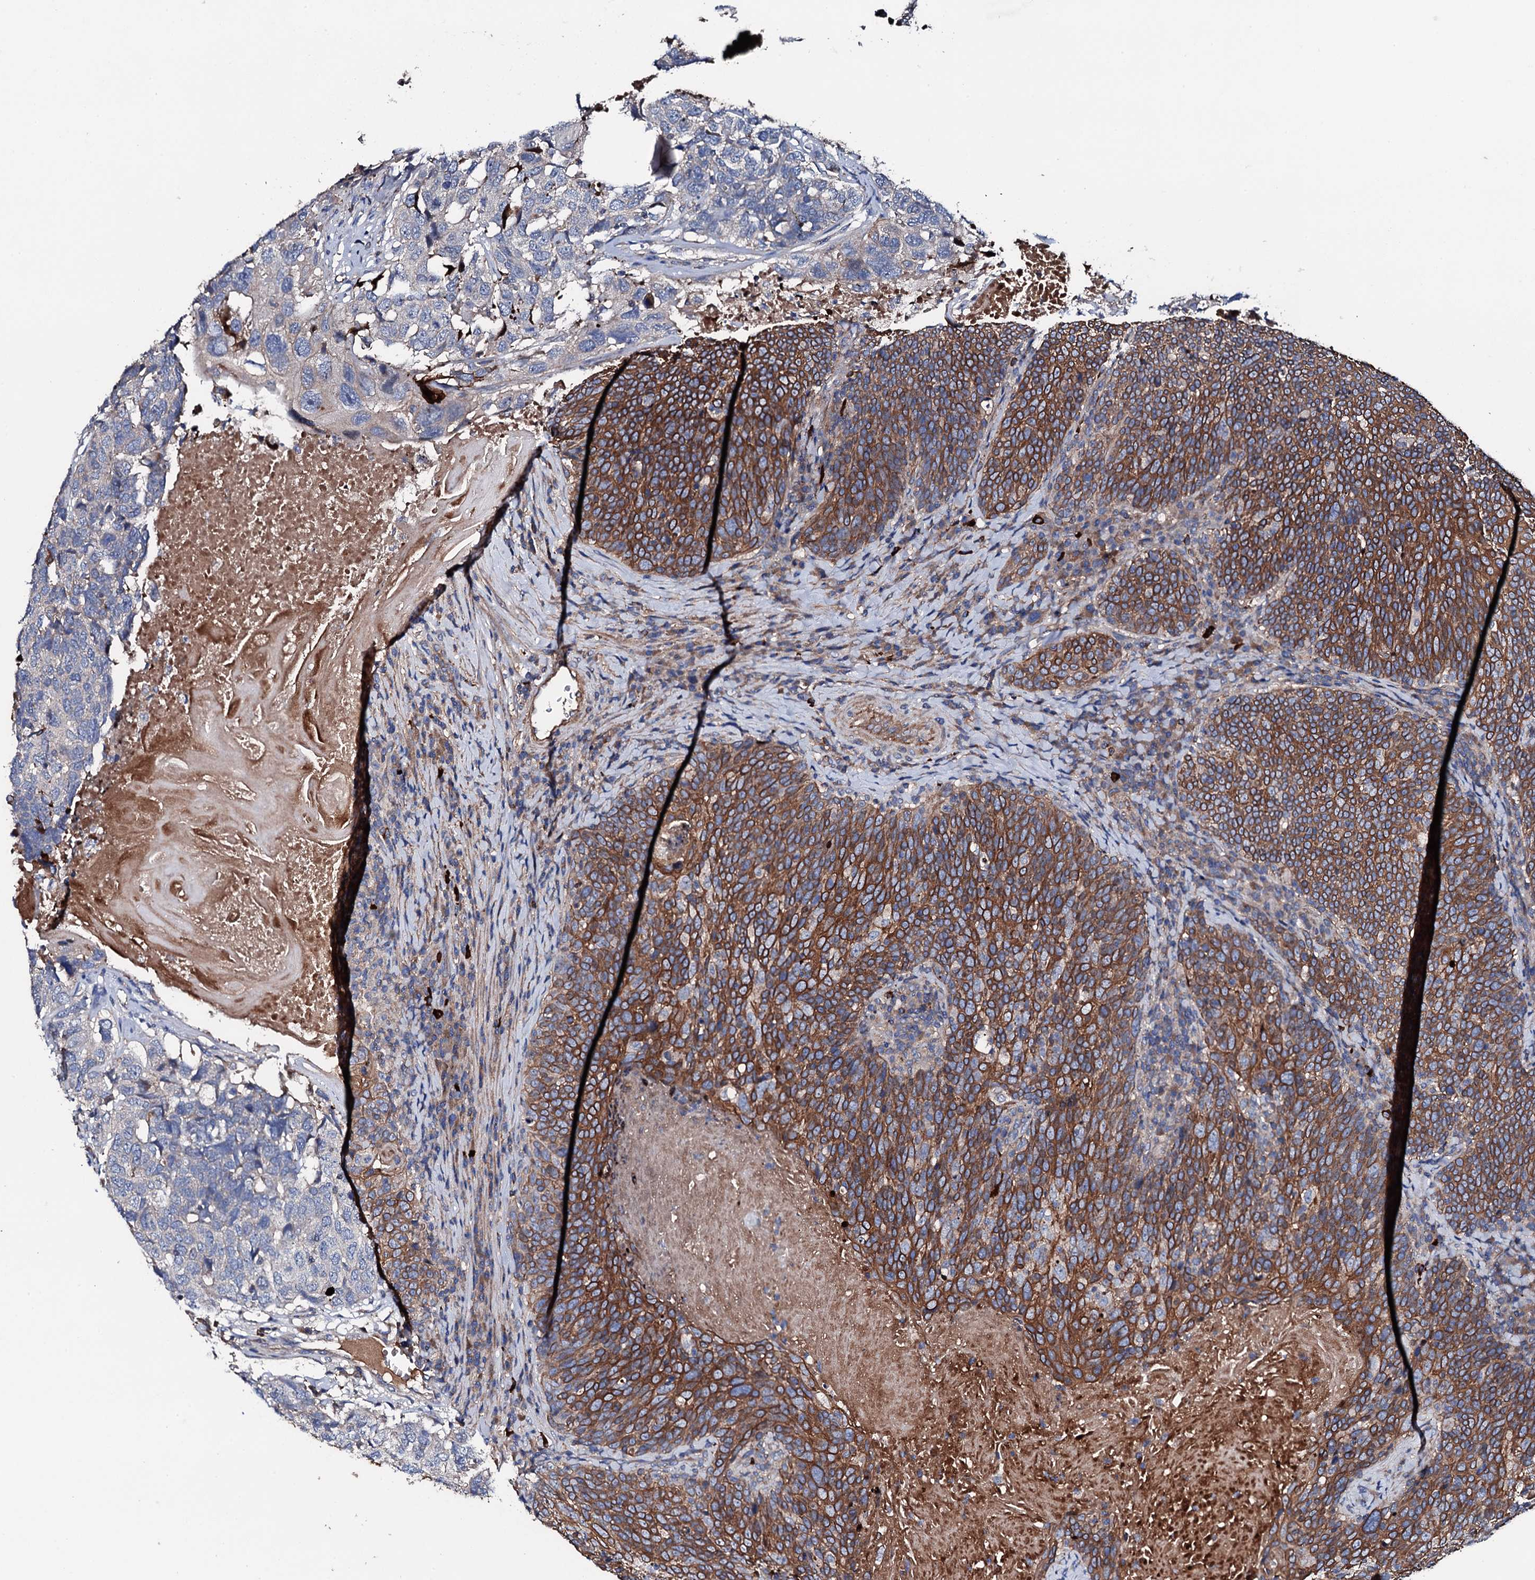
{"staining": {"intensity": "strong", "quantity": "25%-75%", "location": "cytoplasmic/membranous"}, "tissue": "head and neck cancer", "cell_type": "Tumor cells", "image_type": "cancer", "snomed": [{"axis": "morphology", "description": "Squamous cell carcinoma, NOS"}, {"axis": "morphology", "description": "Squamous cell carcinoma, metastatic, NOS"}, {"axis": "topography", "description": "Lymph node"}, {"axis": "topography", "description": "Head-Neck"}], "caption": "Immunohistochemical staining of head and neck squamous cell carcinoma demonstrates strong cytoplasmic/membranous protein expression in about 25%-75% of tumor cells. The staining was performed using DAB (3,3'-diaminobenzidine) to visualize the protein expression in brown, while the nuclei were stained in blue with hematoxylin (Magnification: 20x).", "gene": "NEK1", "patient": {"sex": "male", "age": 62}}